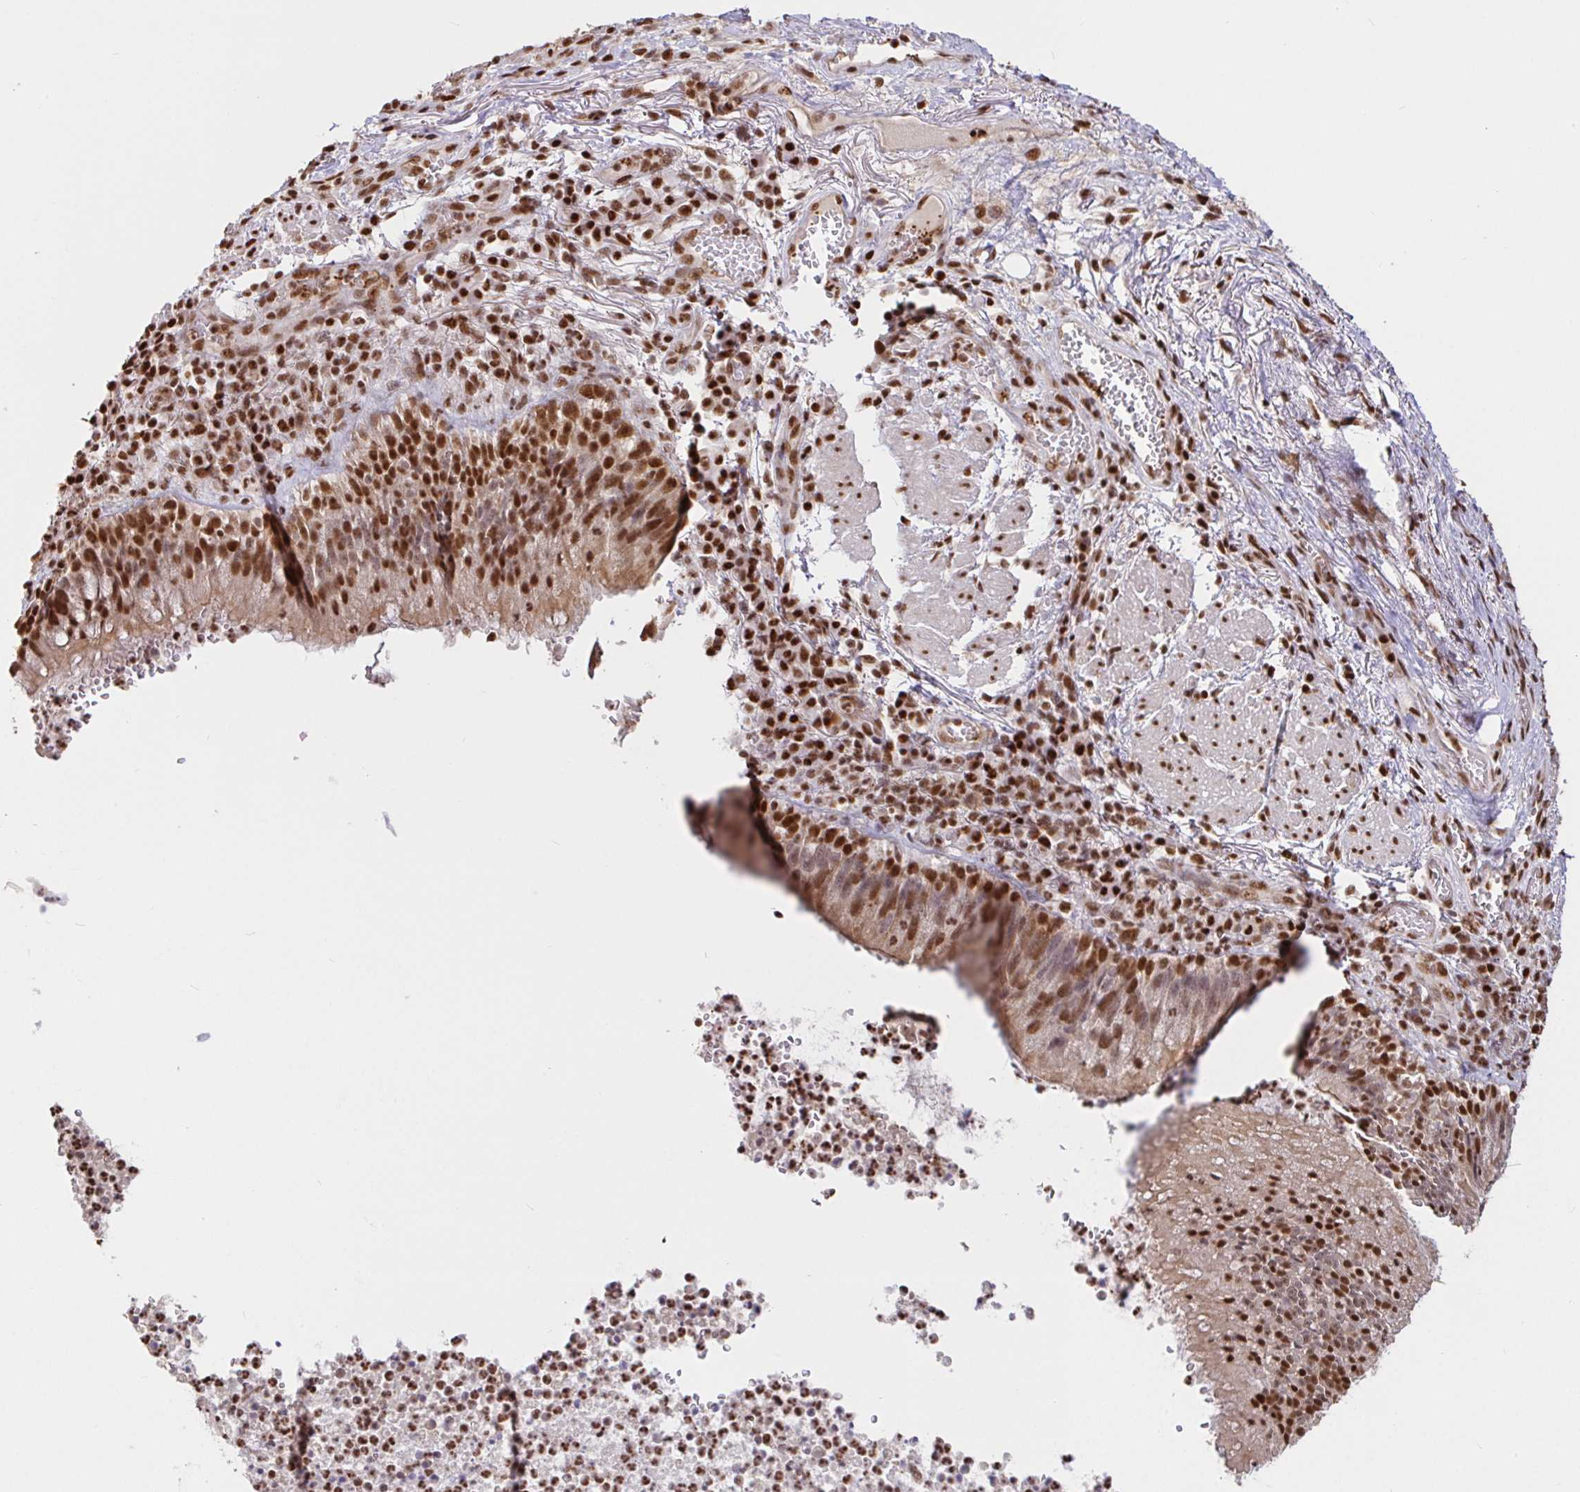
{"staining": {"intensity": "strong", "quantity": "25%-75%", "location": "nuclear"}, "tissue": "bronchus", "cell_type": "Respiratory epithelial cells", "image_type": "normal", "snomed": [{"axis": "morphology", "description": "Normal tissue, NOS"}, {"axis": "topography", "description": "Lymph node"}, {"axis": "topography", "description": "Bronchus"}], "caption": "IHC of benign bronchus exhibits high levels of strong nuclear staining in about 25%-75% of respiratory epithelial cells. (Brightfield microscopy of DAB IHC at high magnification).", "gene": "SP3", "patient": {"sex": "male", "age": 56}}